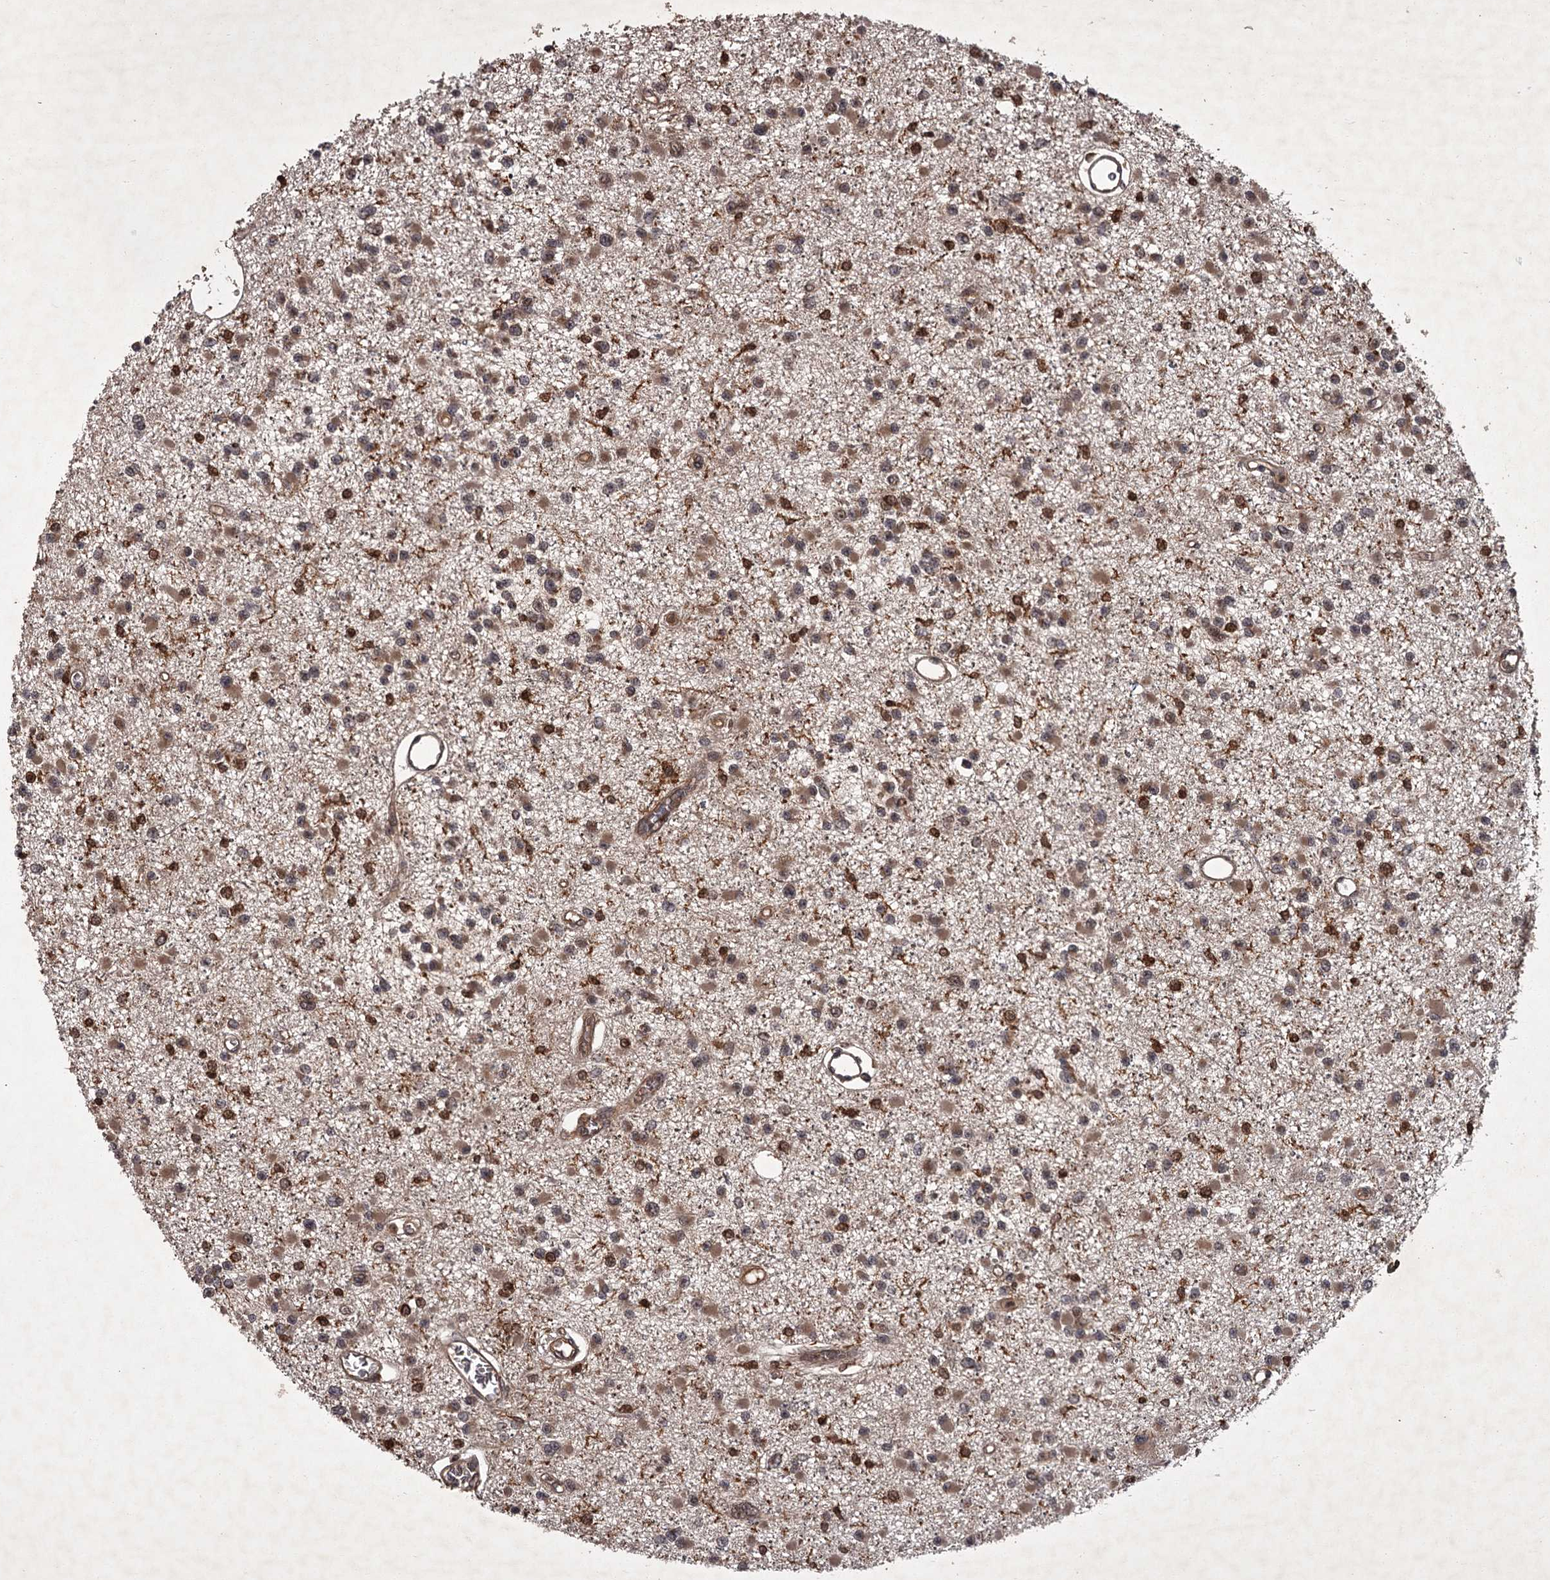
{"staining": {"intensity": "moderate", "quantity": "25%-75%", "location": "cytoplasmic/membranous"}, "tissue": "glioma", "cell_type": "Tumor cells", "image_type": "cancer", "snomed": [{"axis": "morphology", "description": "Glioma, malignant, Low grade"}, {"axis": "topography", "description": "Brain"}], "caption": "The micrograph exhibits a brown stain indicating the presence of a protein in the cytoplasmic/membranous of tumor cells in malignant low-grade glioma.", "gene": "TBC1D23", "patient": {"sex": "female", "age": 22}}